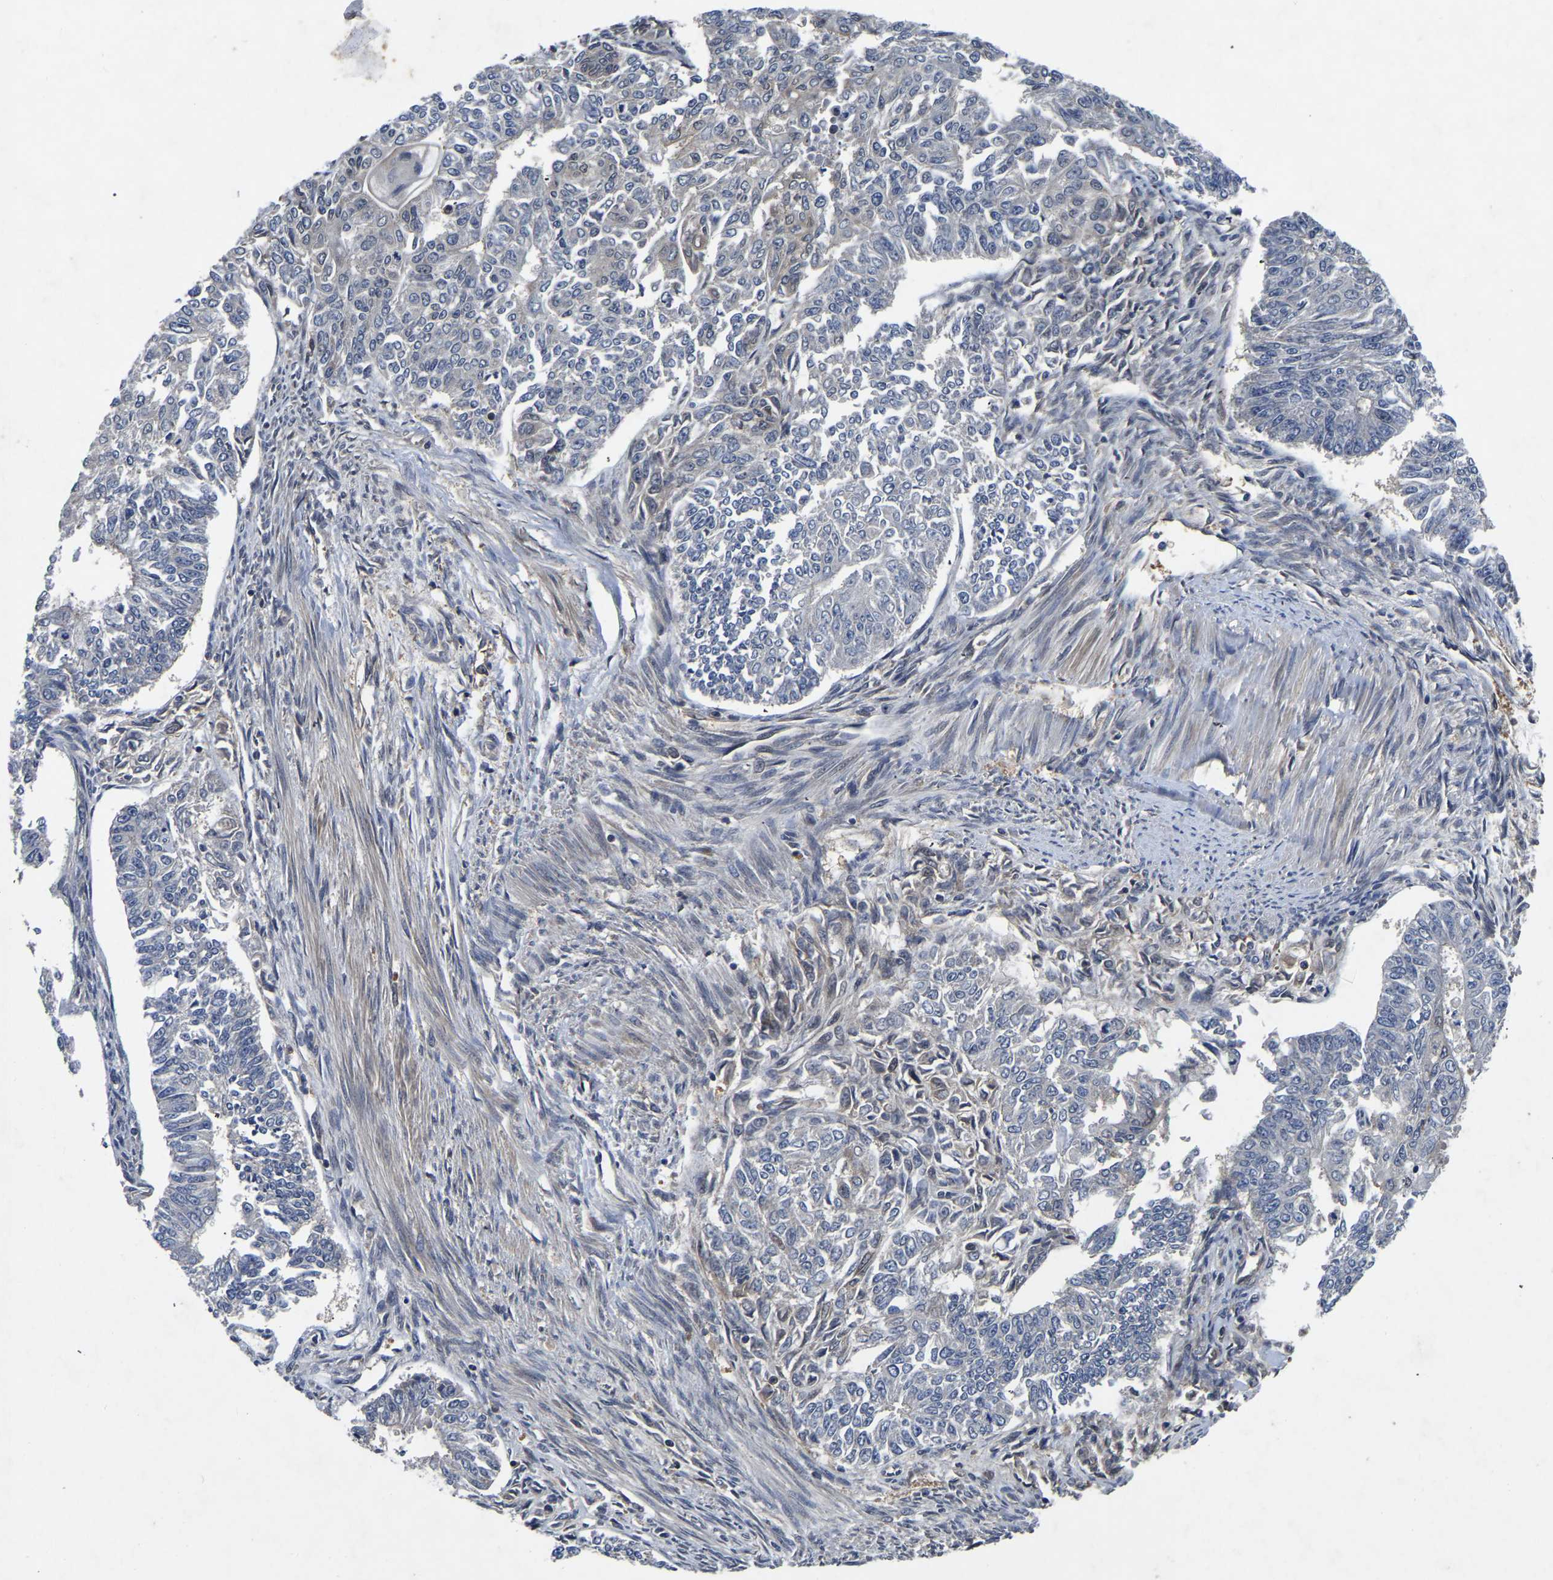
{"staining": {"intensity": "weak", "quantity": "<25%", "location": "cytoplasmic/membranous"}, "tissue": "endometrial cancer", "cell_type": "Tumor cells", "image_type": "cancer", "snomed": [{"axis": "morphology", "description": "Adenocarcinoma, NOS"}, {"axis": "topography", "description": "Endometrium"}], "caption": "An IHC micrograph of endometrial cancer is shown. There is no staining in tumor cells of endometrial cancer. (Immunohistochemistry, brightfield microscopy, high magnification).", "gene": "FGD5", "patient": {"sex": "female", "age": 32}}